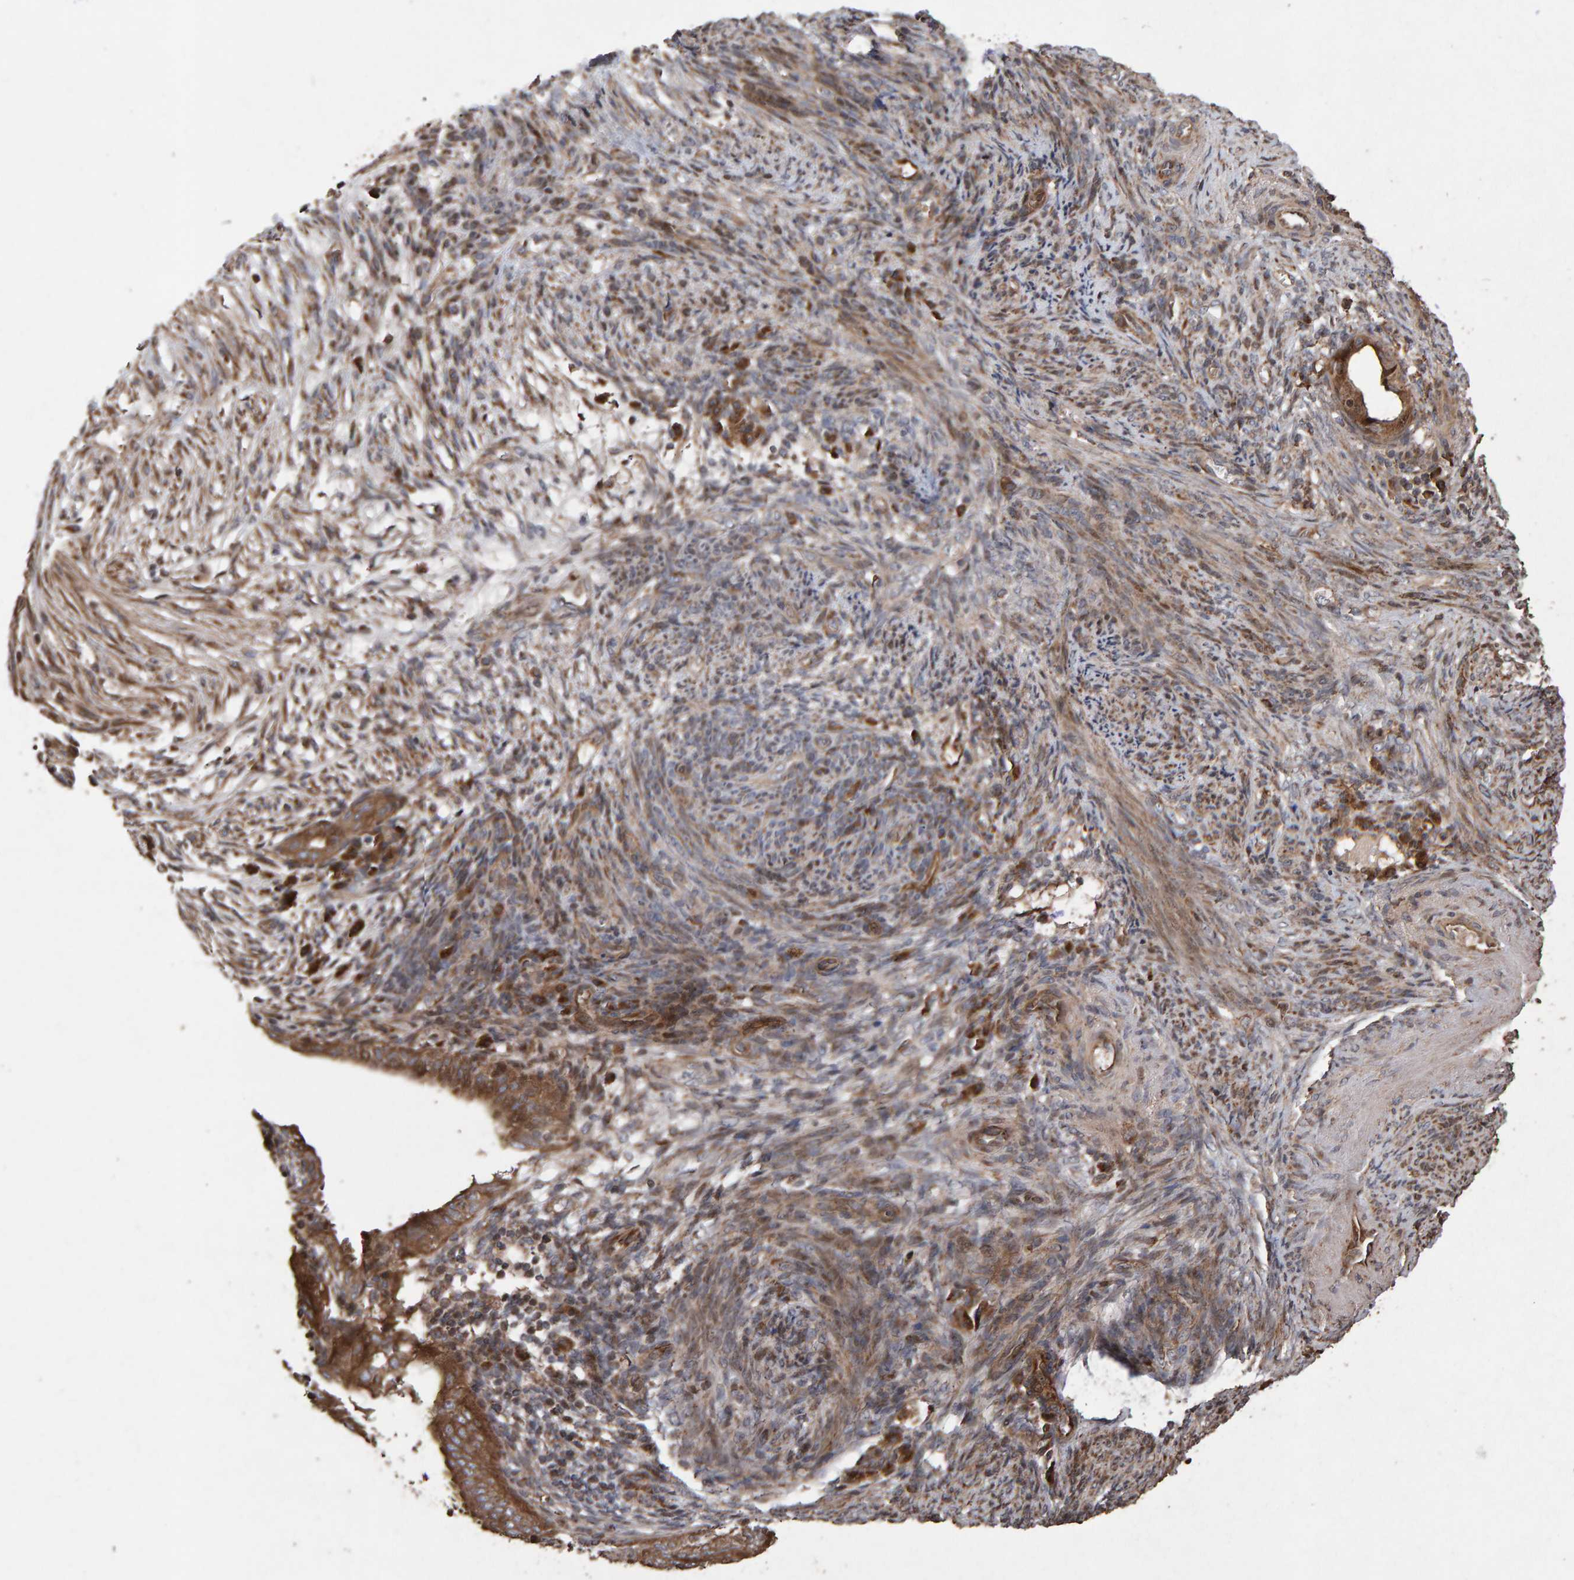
{"staining": {"intensity": "moderate", "quantity": ">75%", "location": "cytoplasmic/membranous"}, "tissue": "endometrial cancer", "cell_type": "Tumor cells", "image_type": "cancer", "snomed": [{"axis": "morphology", "description": "Adenocarcinoma, NOS"}, {"axis": "topography", "description": "Endometrium"}], "caption": "The image shows a brown stain indicating the presence of a protein in the cytoplasmic/membranous of tumor cells in endometrial cancer. (brown staining indicates protein expression, while blue staining denotes nuclei).", "gene": "OSBP2", "patient": {"sex": "female", "age": 58}}